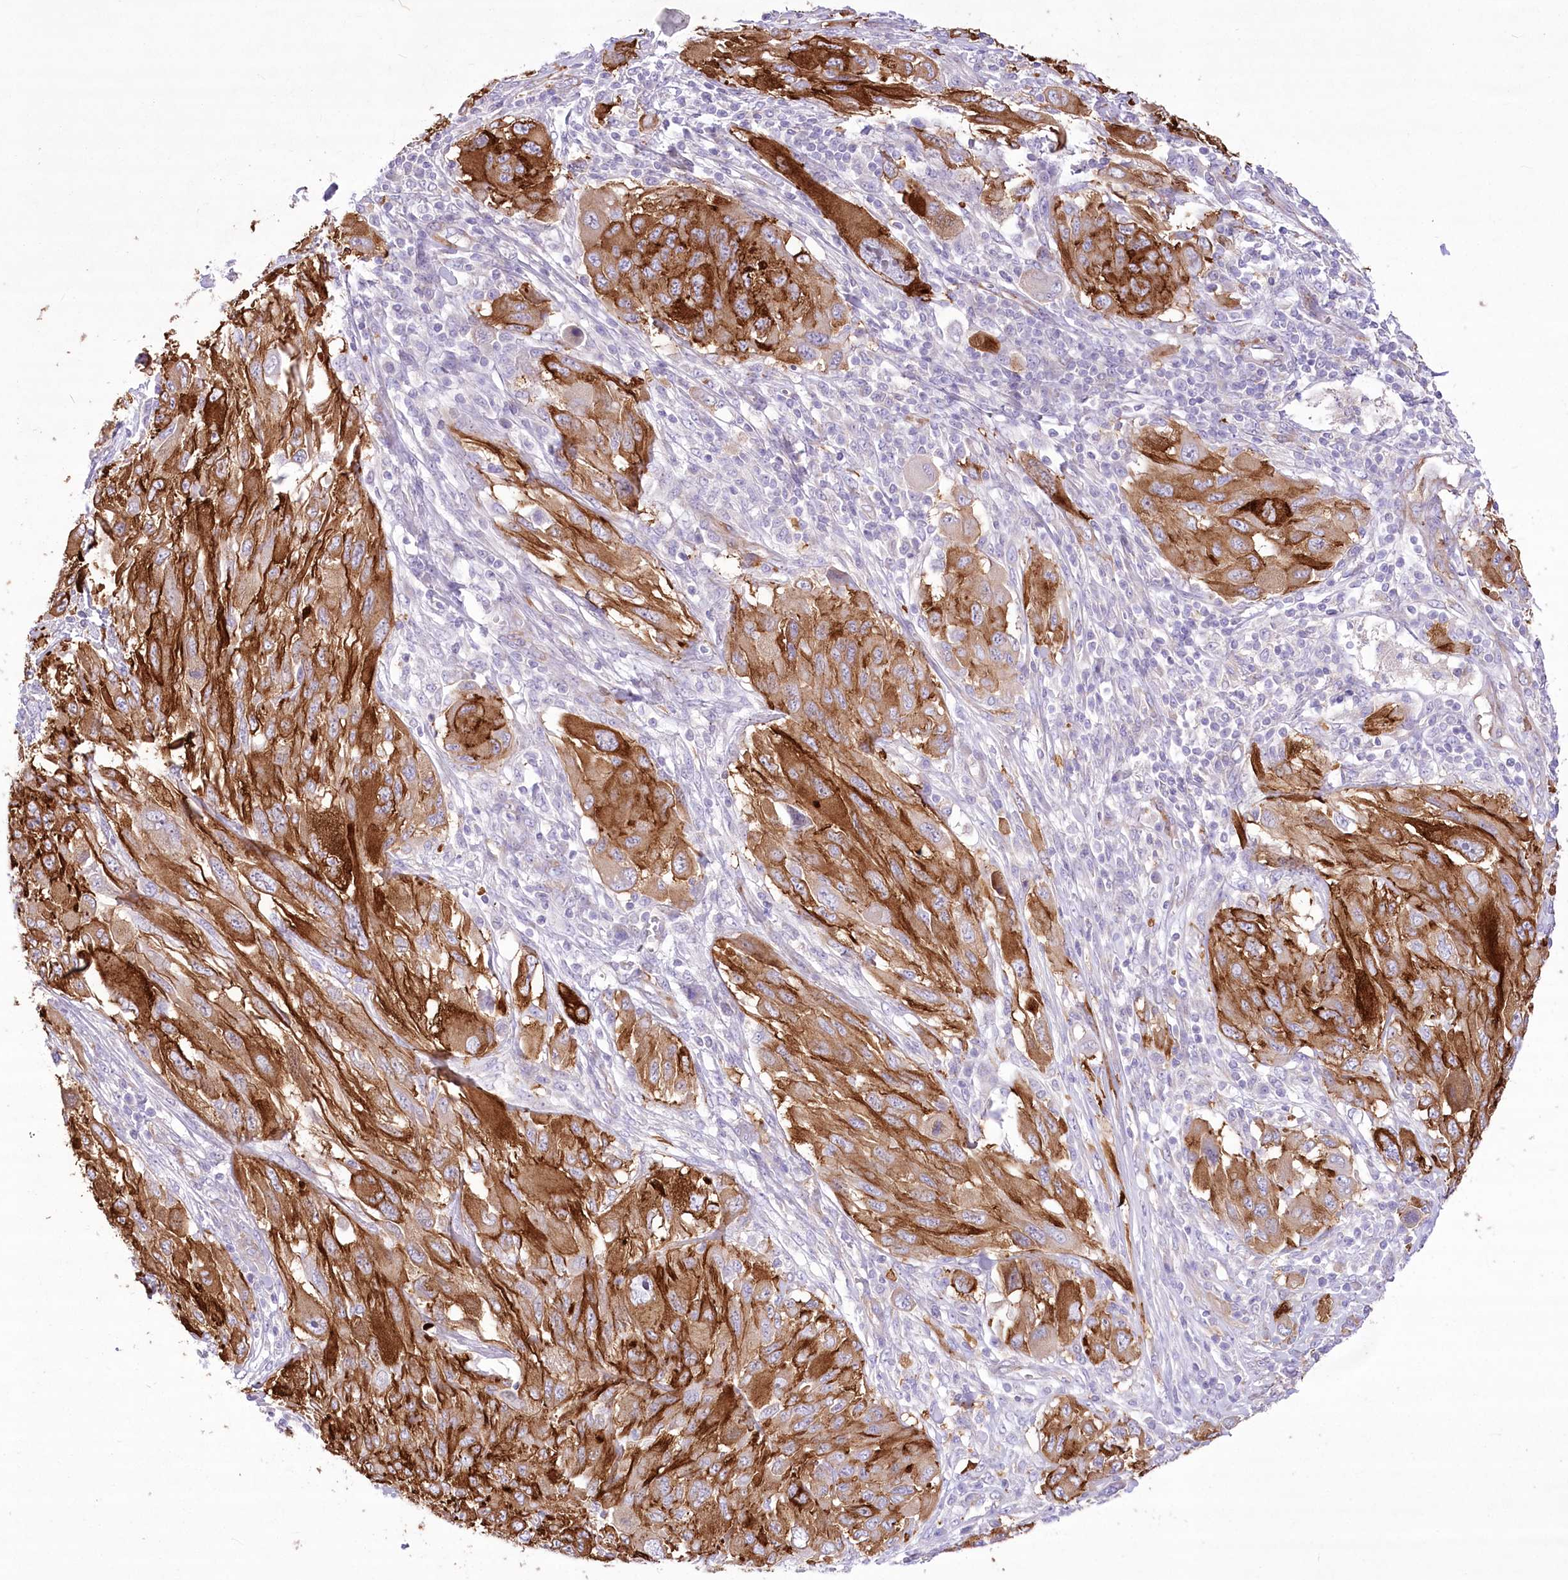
{"staining": {"intensity": "moderate", "quantity": ">75%", "location": "cytoplasmic/membranous"}, "tissue": "melanoma", "cell_type": "Tumor cells", "image_type": "cancer", "snomed": [{"axis": "morphology", "description": "Malignant melanoma, NOS"}, {"axis": "topography", "description": "Skin"}], "caption": "Approximately >75% of tumor cells in malignant melanoma show moderate cytoplasmic/membranous protein staining as visualized by brown immunohistochemical staining.", "gene": "ANGPTL3", "patient": {"sex": "female", "age": 91}}